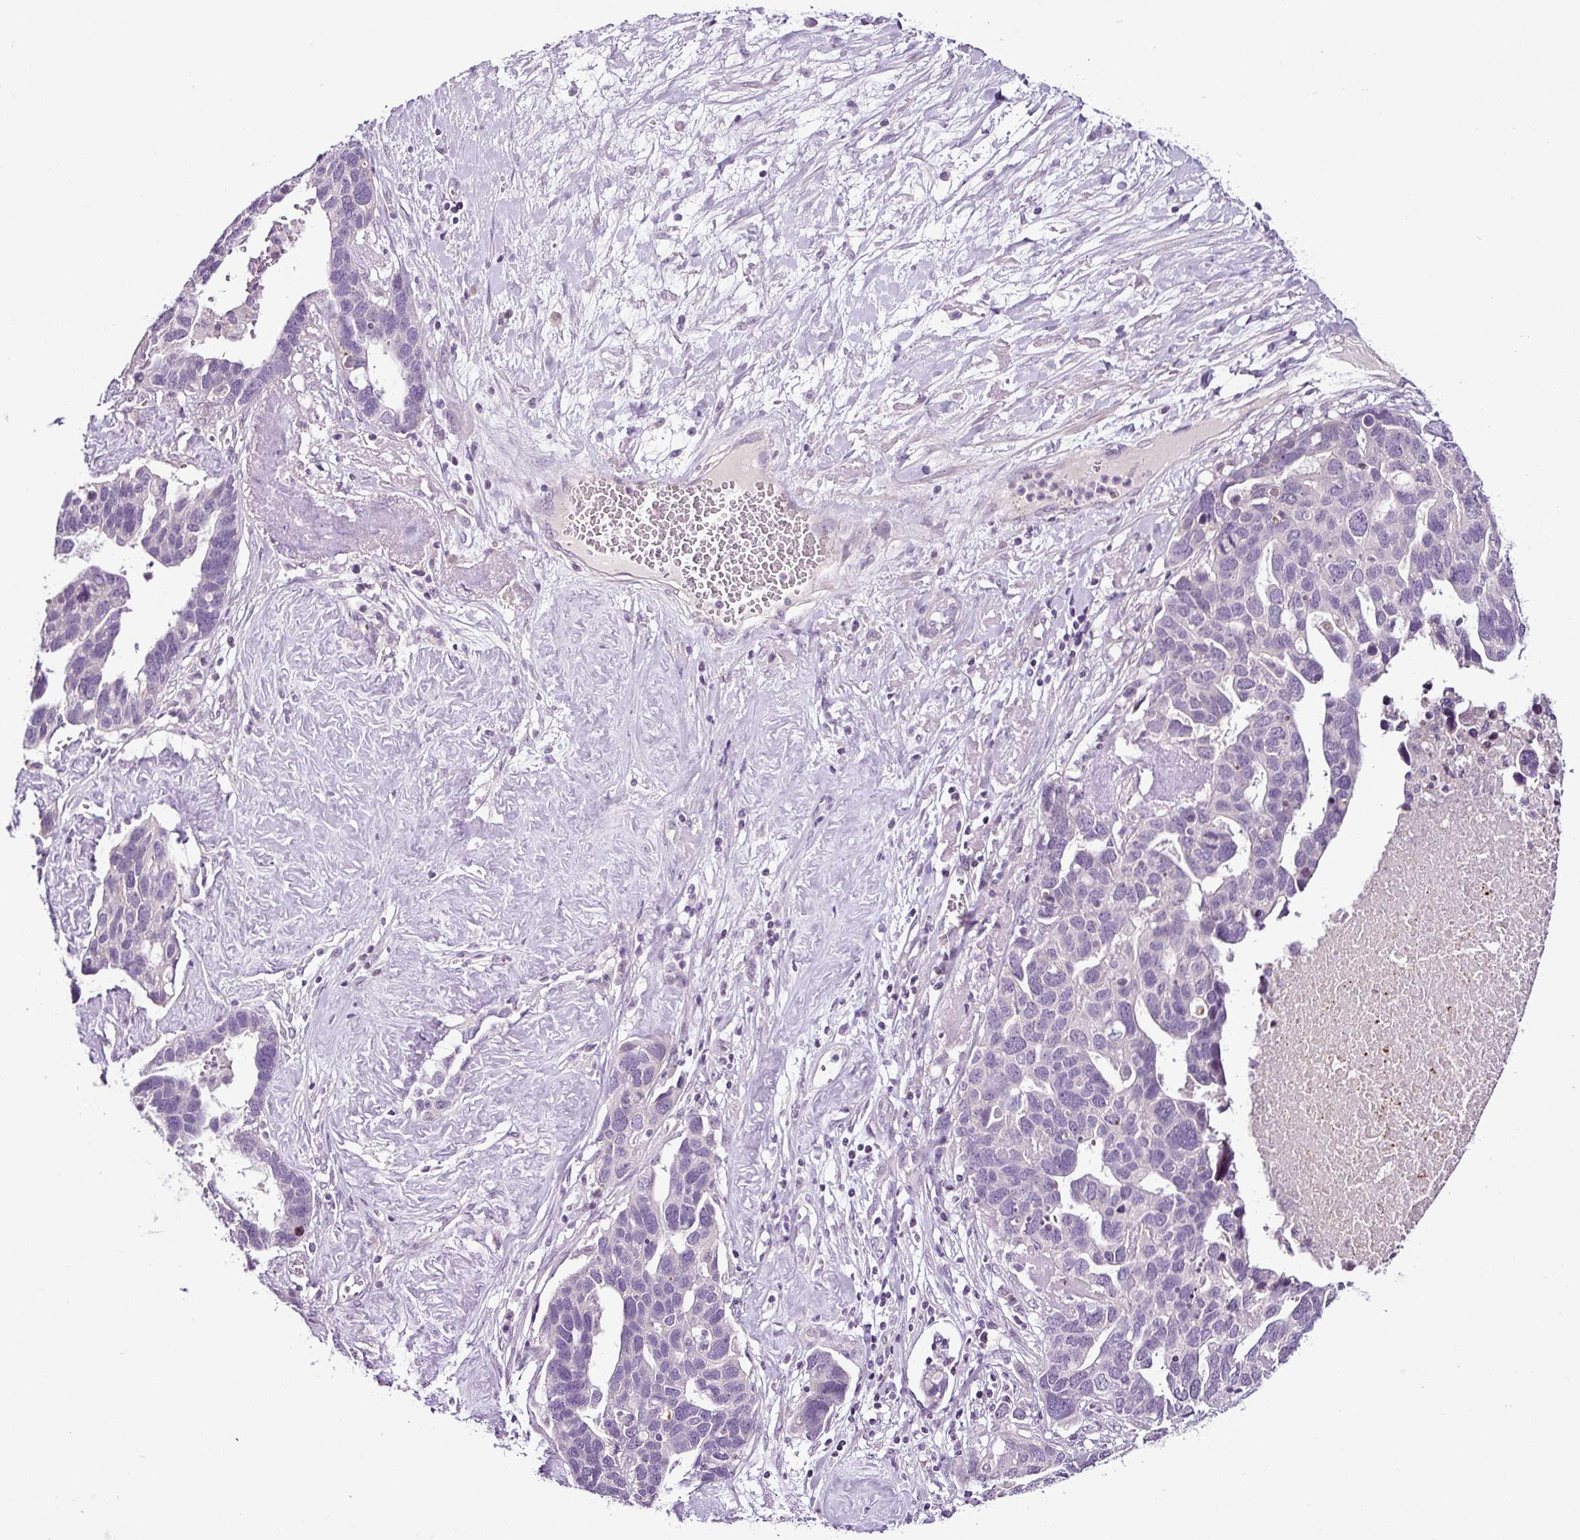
{"staining": {"intensity": "negative", "quantity": "none", "location": "none"}, "tissue": "ovarian cancer", "cell_type": "Tumor cells", "image_type": "cancer", "snomed": [{"axis": "morphology", "description": "Cystadenocarcinoma, serous, NOS"}, {"axis": "topography", "description": "Ovary"}], "caption": "A photomicrograph of serous cystadenocarcinoma (ovarian) stained for a protein exhibits no brown staining in tumor cells.", "gene": "TEX30", "patient": {"sex": "female", "age": 54}}